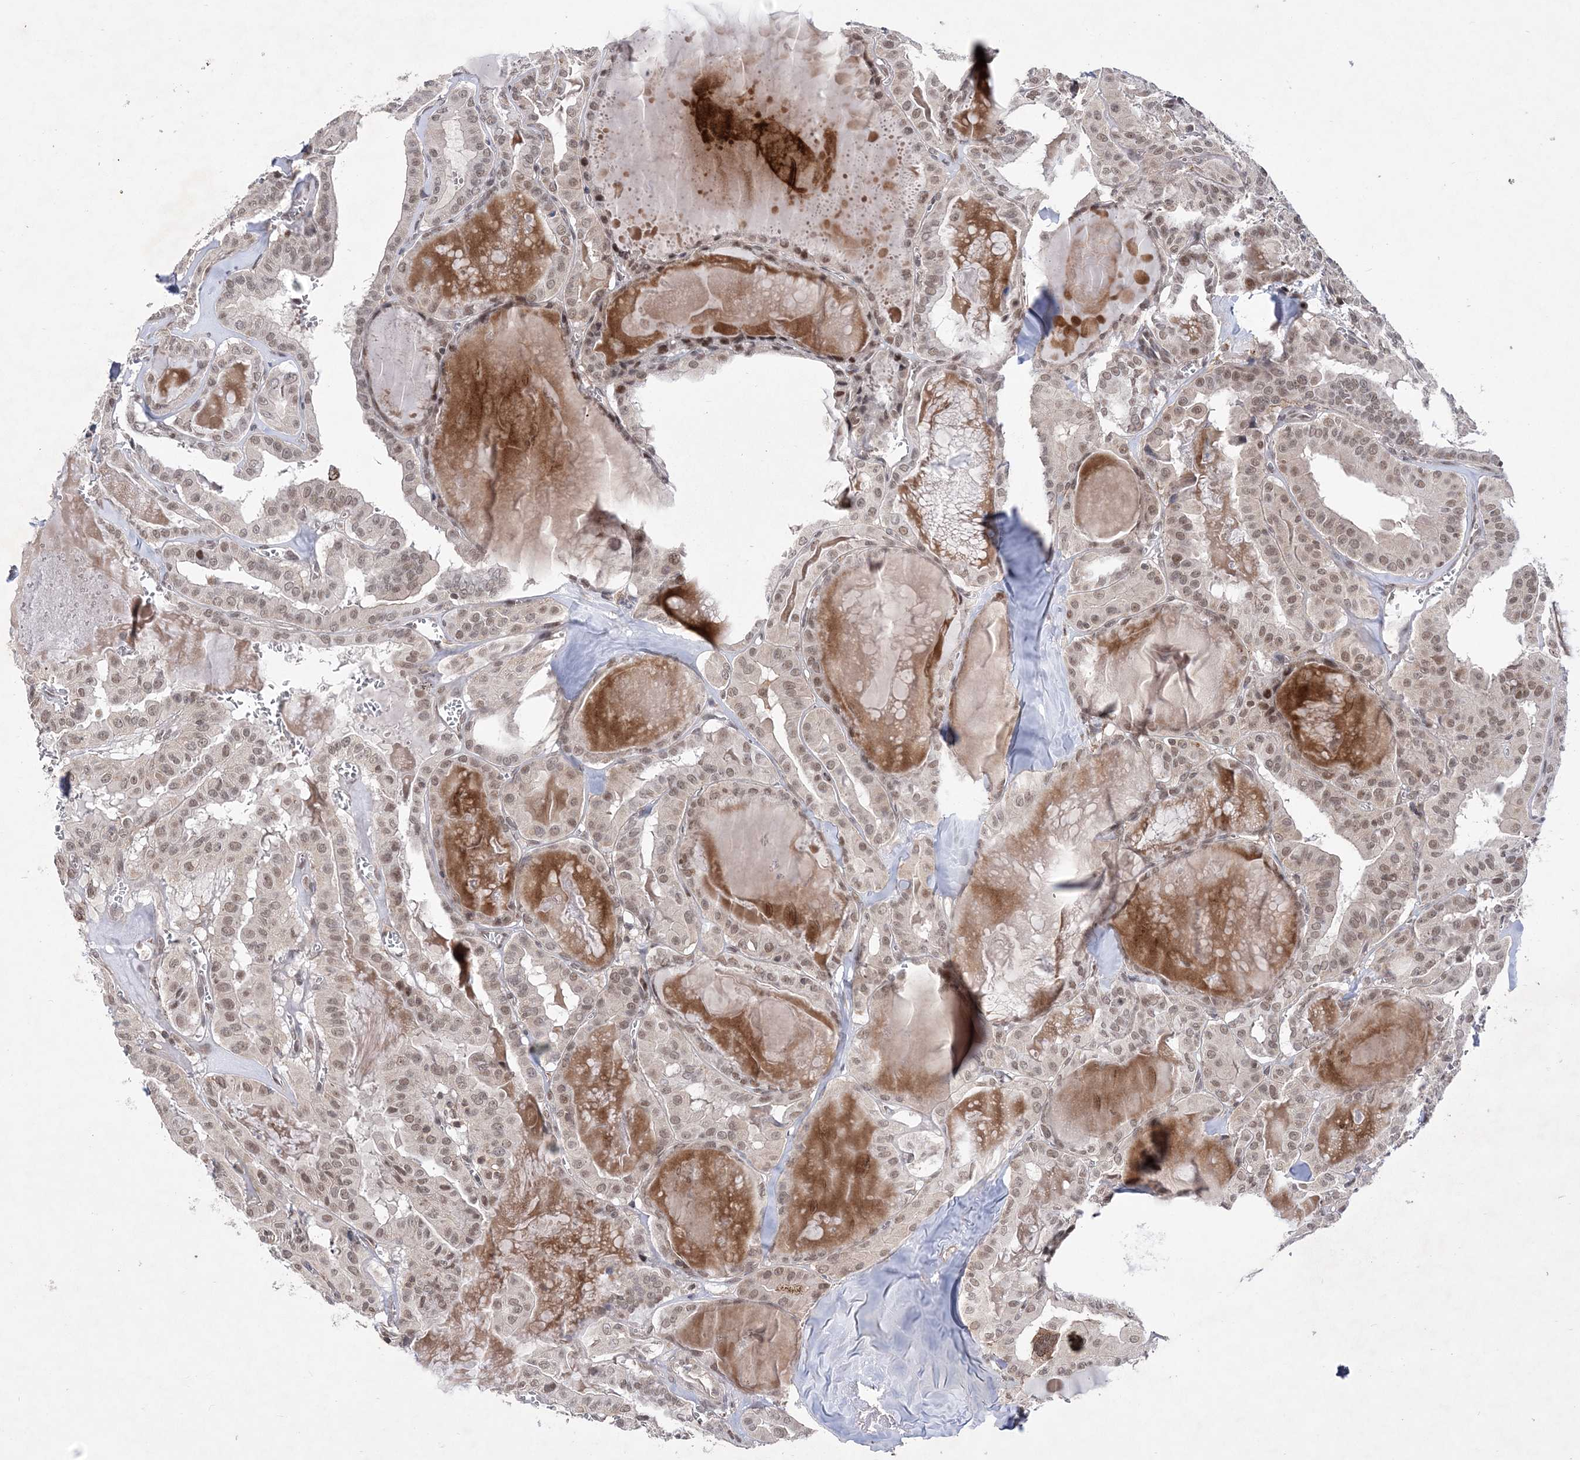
{"staining": {"intensity": "moderate", "quantity": ">75%", "location": "nuclear"}, "tissue": "thyroid cancer", "cell_type": "Tumor cells", "image_type": "cancer", "snomed": [{"axis": "morphology", "description": "Papillary adenocarcinoma, NOS"}, {"axis": "topography", "description": "Thyroid gland"}], "caption": "An image of human thyroid cancer (papillary adenocarcinoma) stained for a protein displays moderate nuclear brown staining in tumor cells.", "gene": "BOD1L1", "patient": {"sex": "male", "age": 52}}